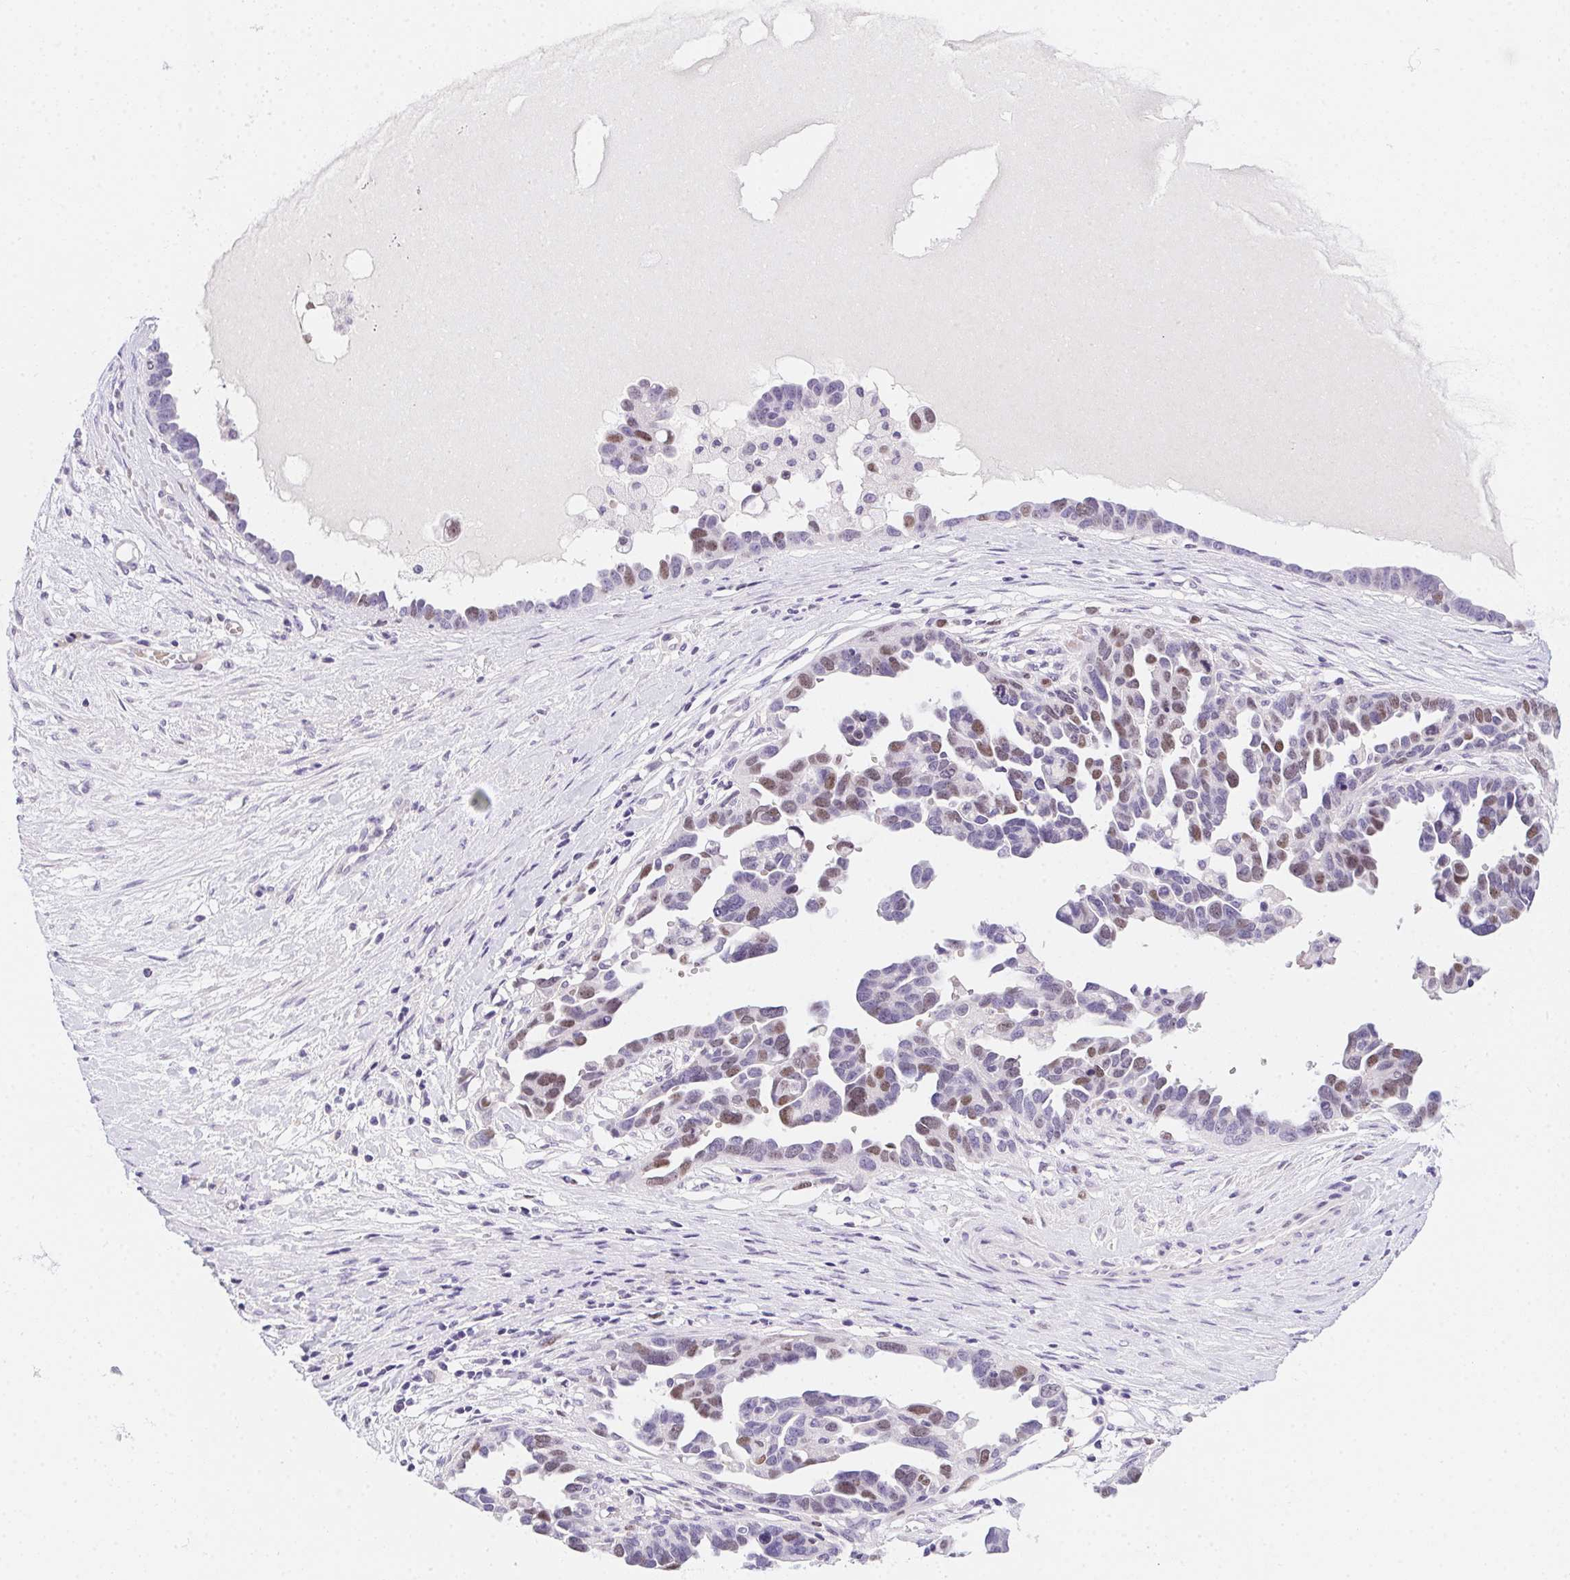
{"staining": {"intensity": "moderate", "quantity": "25%-75%", "location": "nuclear"}, "tissue": "ovarian cancer", "cell_type": "Tumor cells", "image_type": "cancer", "snomed": [{"axis": "morphology", "description": "Cystadenocarcinoma, serous, NOS"}, {"axis": "topography", "description": "Ovary"}], "caption": "Immunohistochemical staining of ovarian cancer exhibits moderate nuclear protein expression in approximately 25%-75% of tumor cells. The protein of interest is stained brown, and the nuclei are stained in blue (DAB IHC with brightfield microscopy, high magnification).", "gene": "HELLS", "patient": {"sex": "female", "age": 54}}